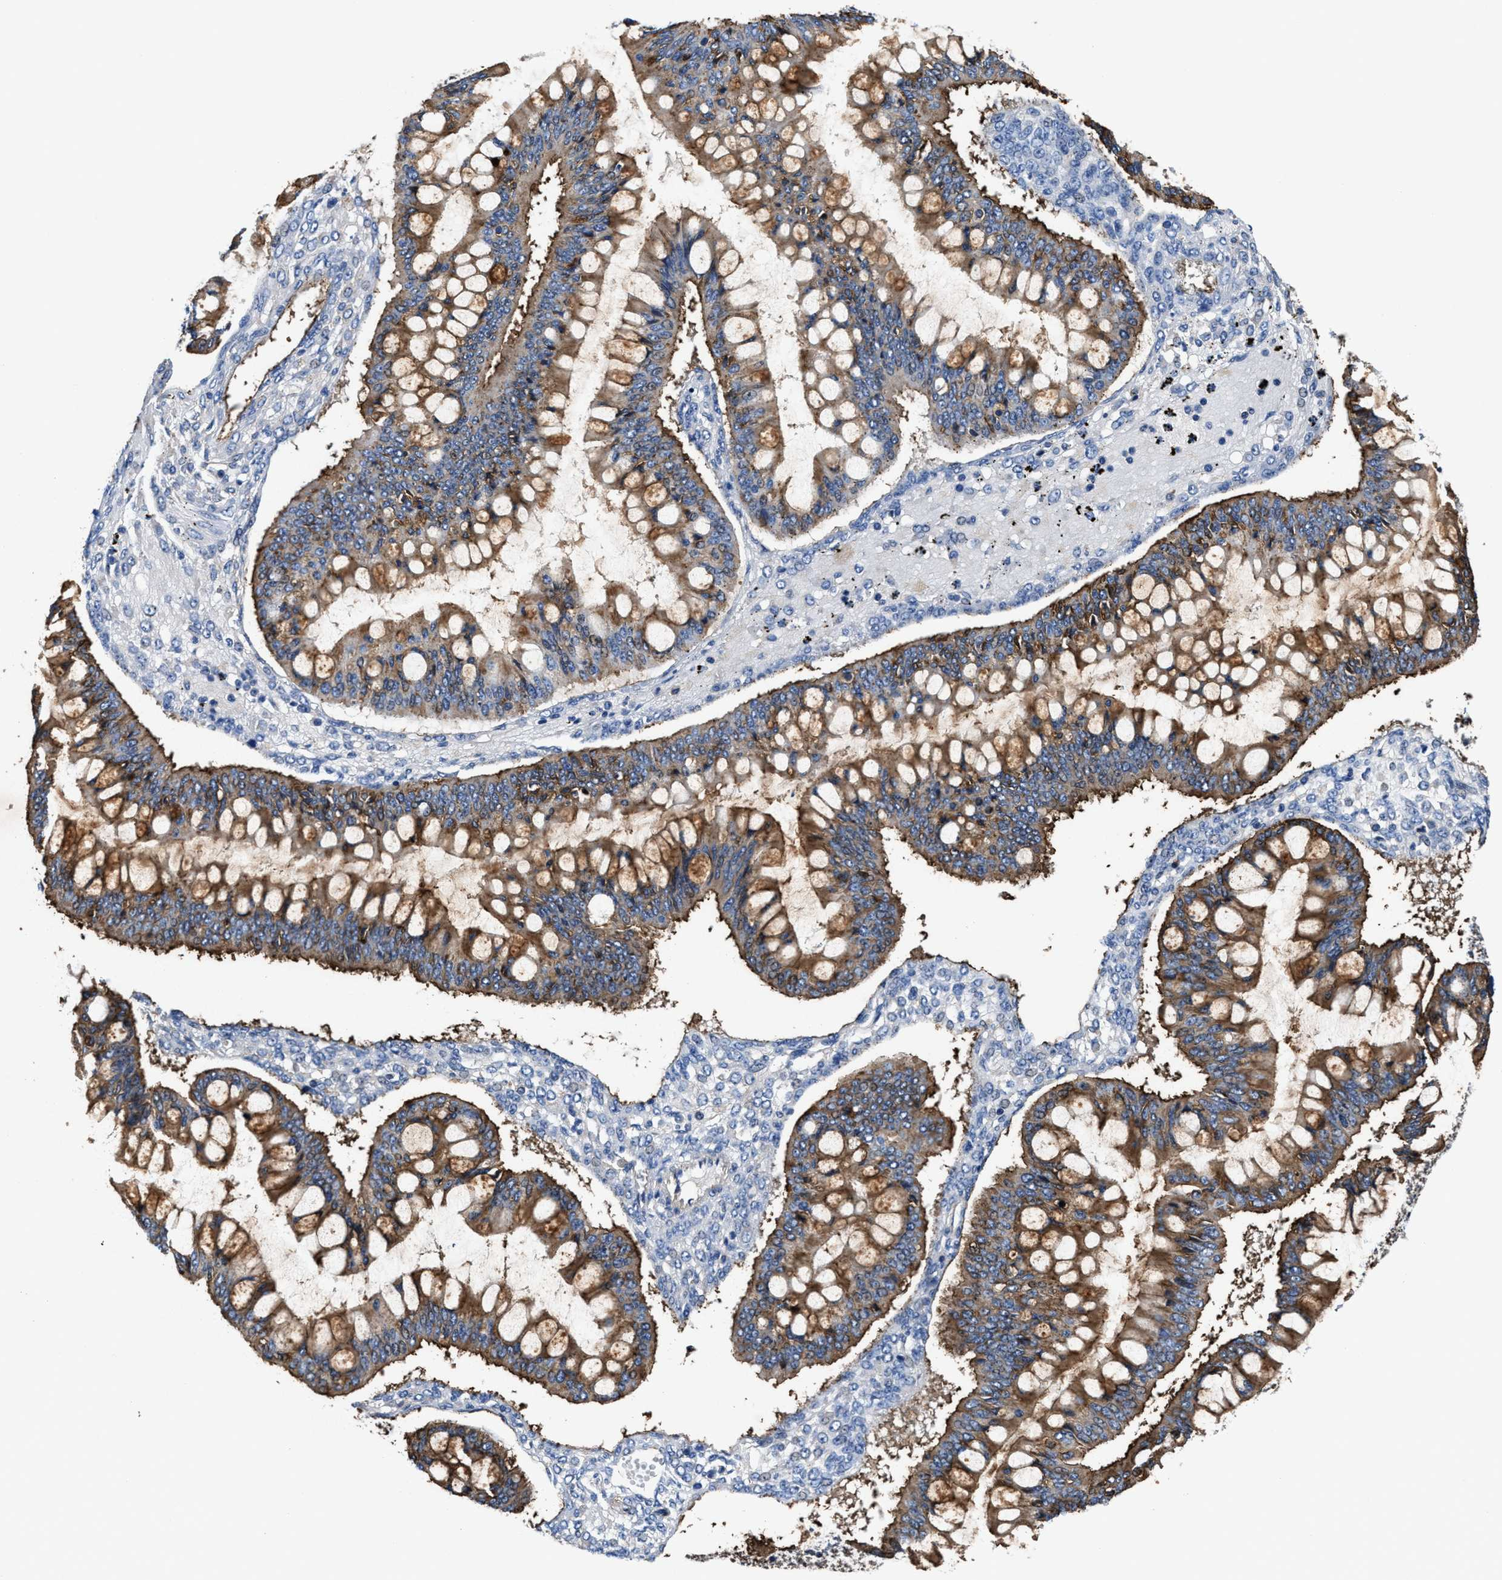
{"staining": {"intensity": "moderate", "quantity": ">75%", "location": "cytoplasmic/membranous"}, "tissue": "ovarian cancer", "cell_type": "Tumor cells", "image_type": "cancer", "snomed": [{"axis": "morphology", "description": "Cystadenocarcinoma, mucinous, NOS"}, {"axis": "topography", "description": "Ovary"}], "caption": "Protein expression analysis of ovarian cancer displays moderate cytoplasmic/membranous positivity in approximately >75% of tumor cells.", "gene": "PPP1R9B", "patient": {"sex": "female", "age": 73}}